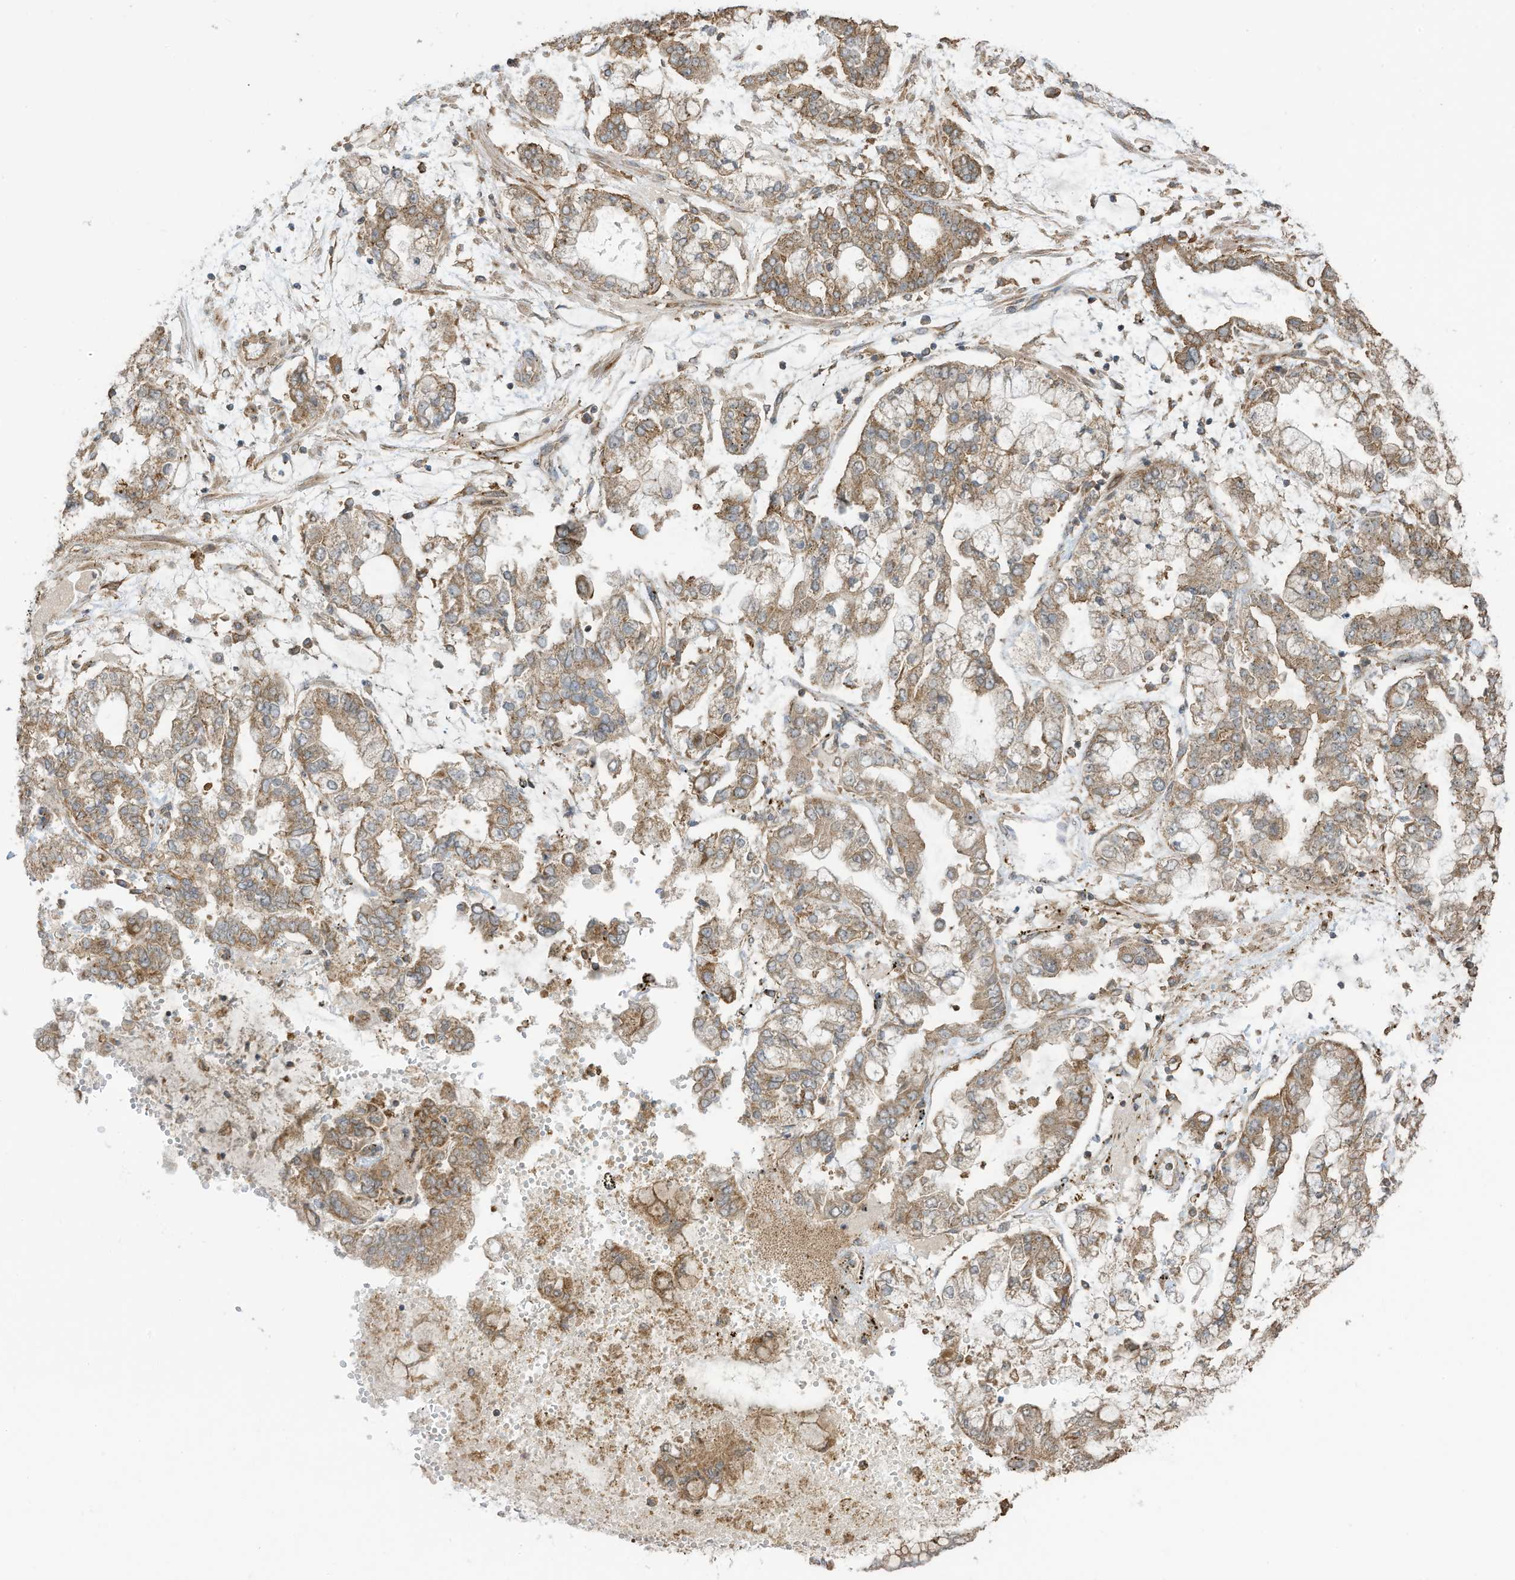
{"staining": {"intensity": "moderate", "quantity": ">75%", "location": "cytoplasmic/membranous"}, "tissue": "stomach cancer", "cell_type": "Tumor cells", "image_type": "cancer", "snomed": [{"axis": "morphology", "description": "Normal tissue, NOS"}, {"axis": "morphology", "description": "Adenocarcinoma, NOS"}, {"axis": "topography", "description": "Stomach, upper"}, {"axis": "topography", "description": "Stomach"}], "caption": "A histopathology image showing moderate cytoplasmic/membranous expression in about >75% of tumor cells in stomach cancer, as visualized by brown immunohistochemical staining.", "gene": "CGAS", "patient": {"sex": "male", "age": 76}}